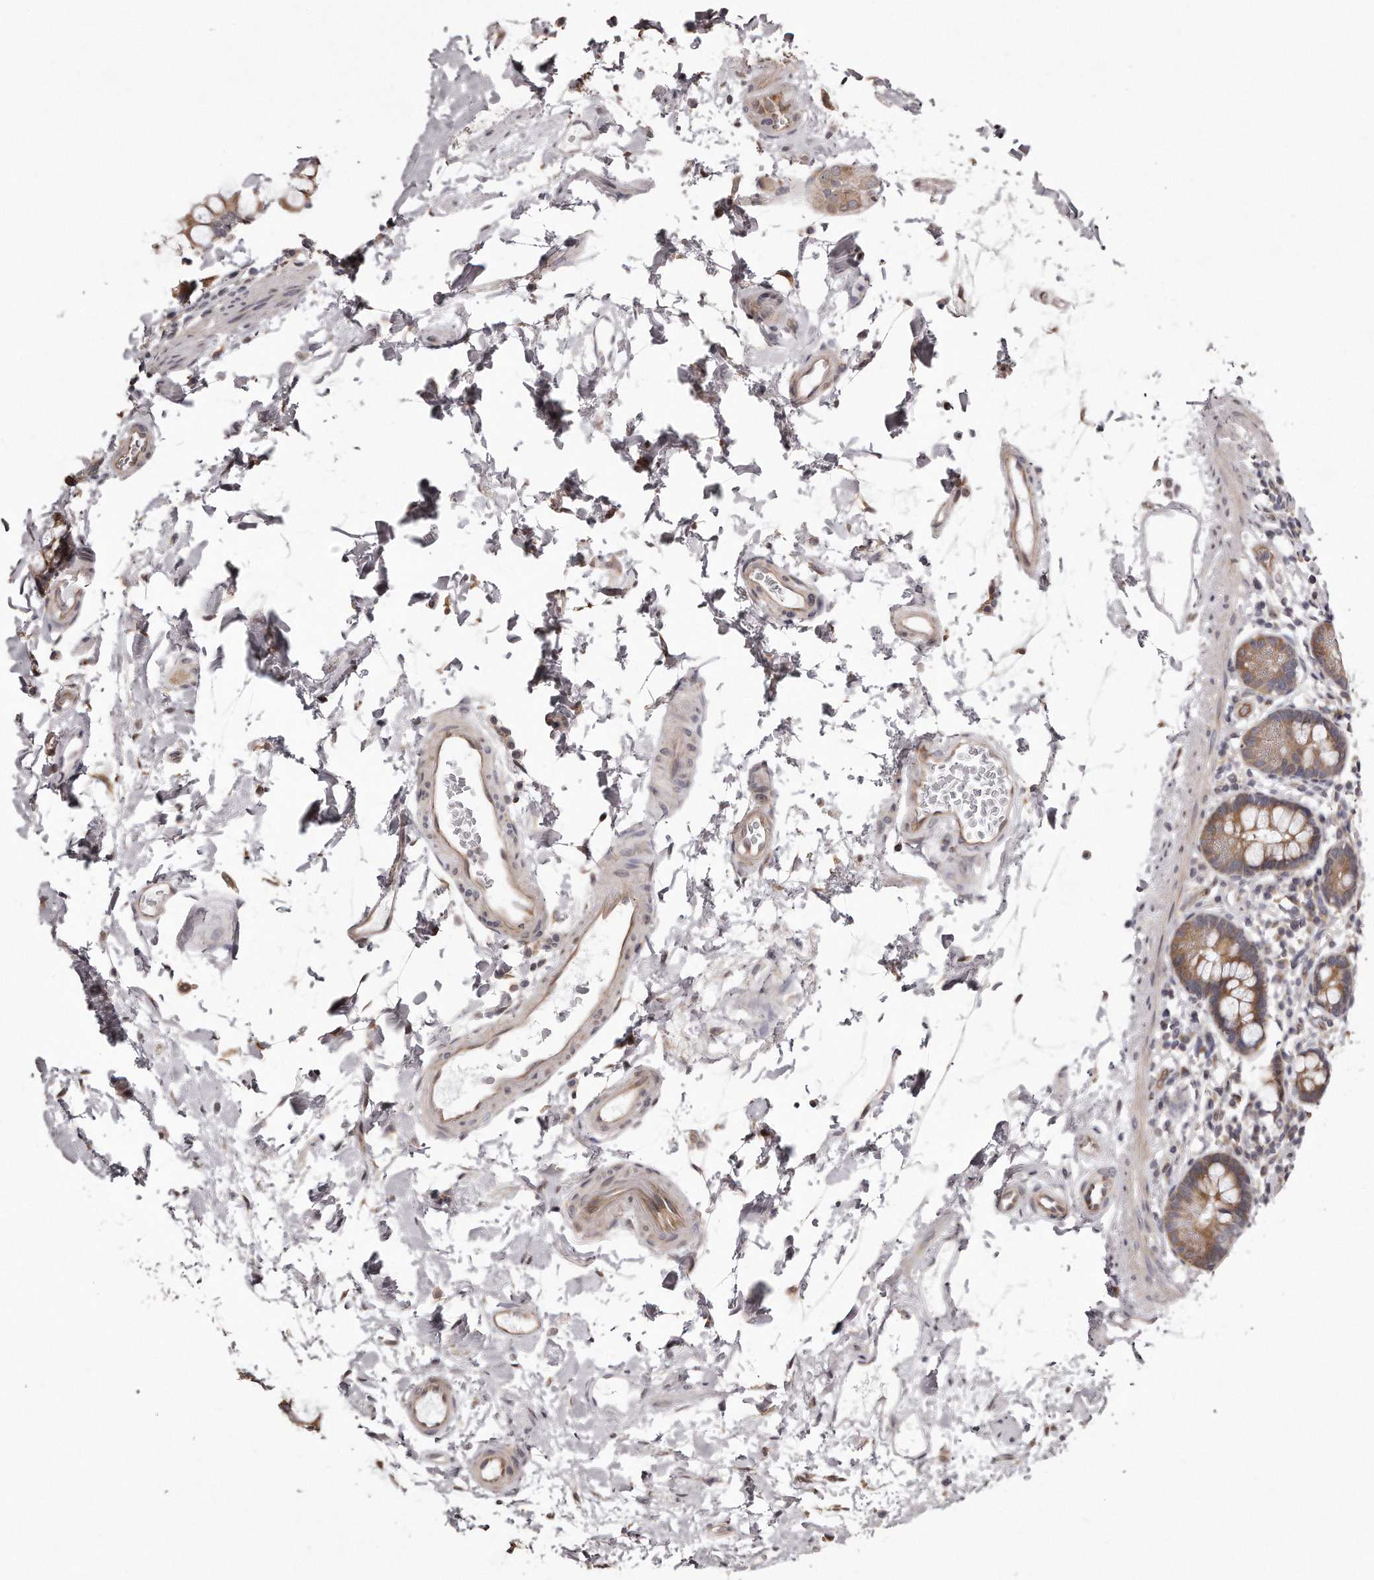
{"staining": {"intensity": "moderate", "quantity": ">75%", "location": "cytoplasmic/membranous"}, "tissue": "small intestine", "cell_type": "Glandular cells", "image_type": "normal", "snomed": [{"axis": "morphology", "description": "Normal tissue, NOS"}, {"axis": "topography", "description": "Small intestine"}], "caption": "The immunohistochemical stain shows moderate cytoplasmic/membranous staining in glandular cells of normal small intestine.", "gene": "TRAPPC14", "patient": {"sex": "female", "age": 84}}